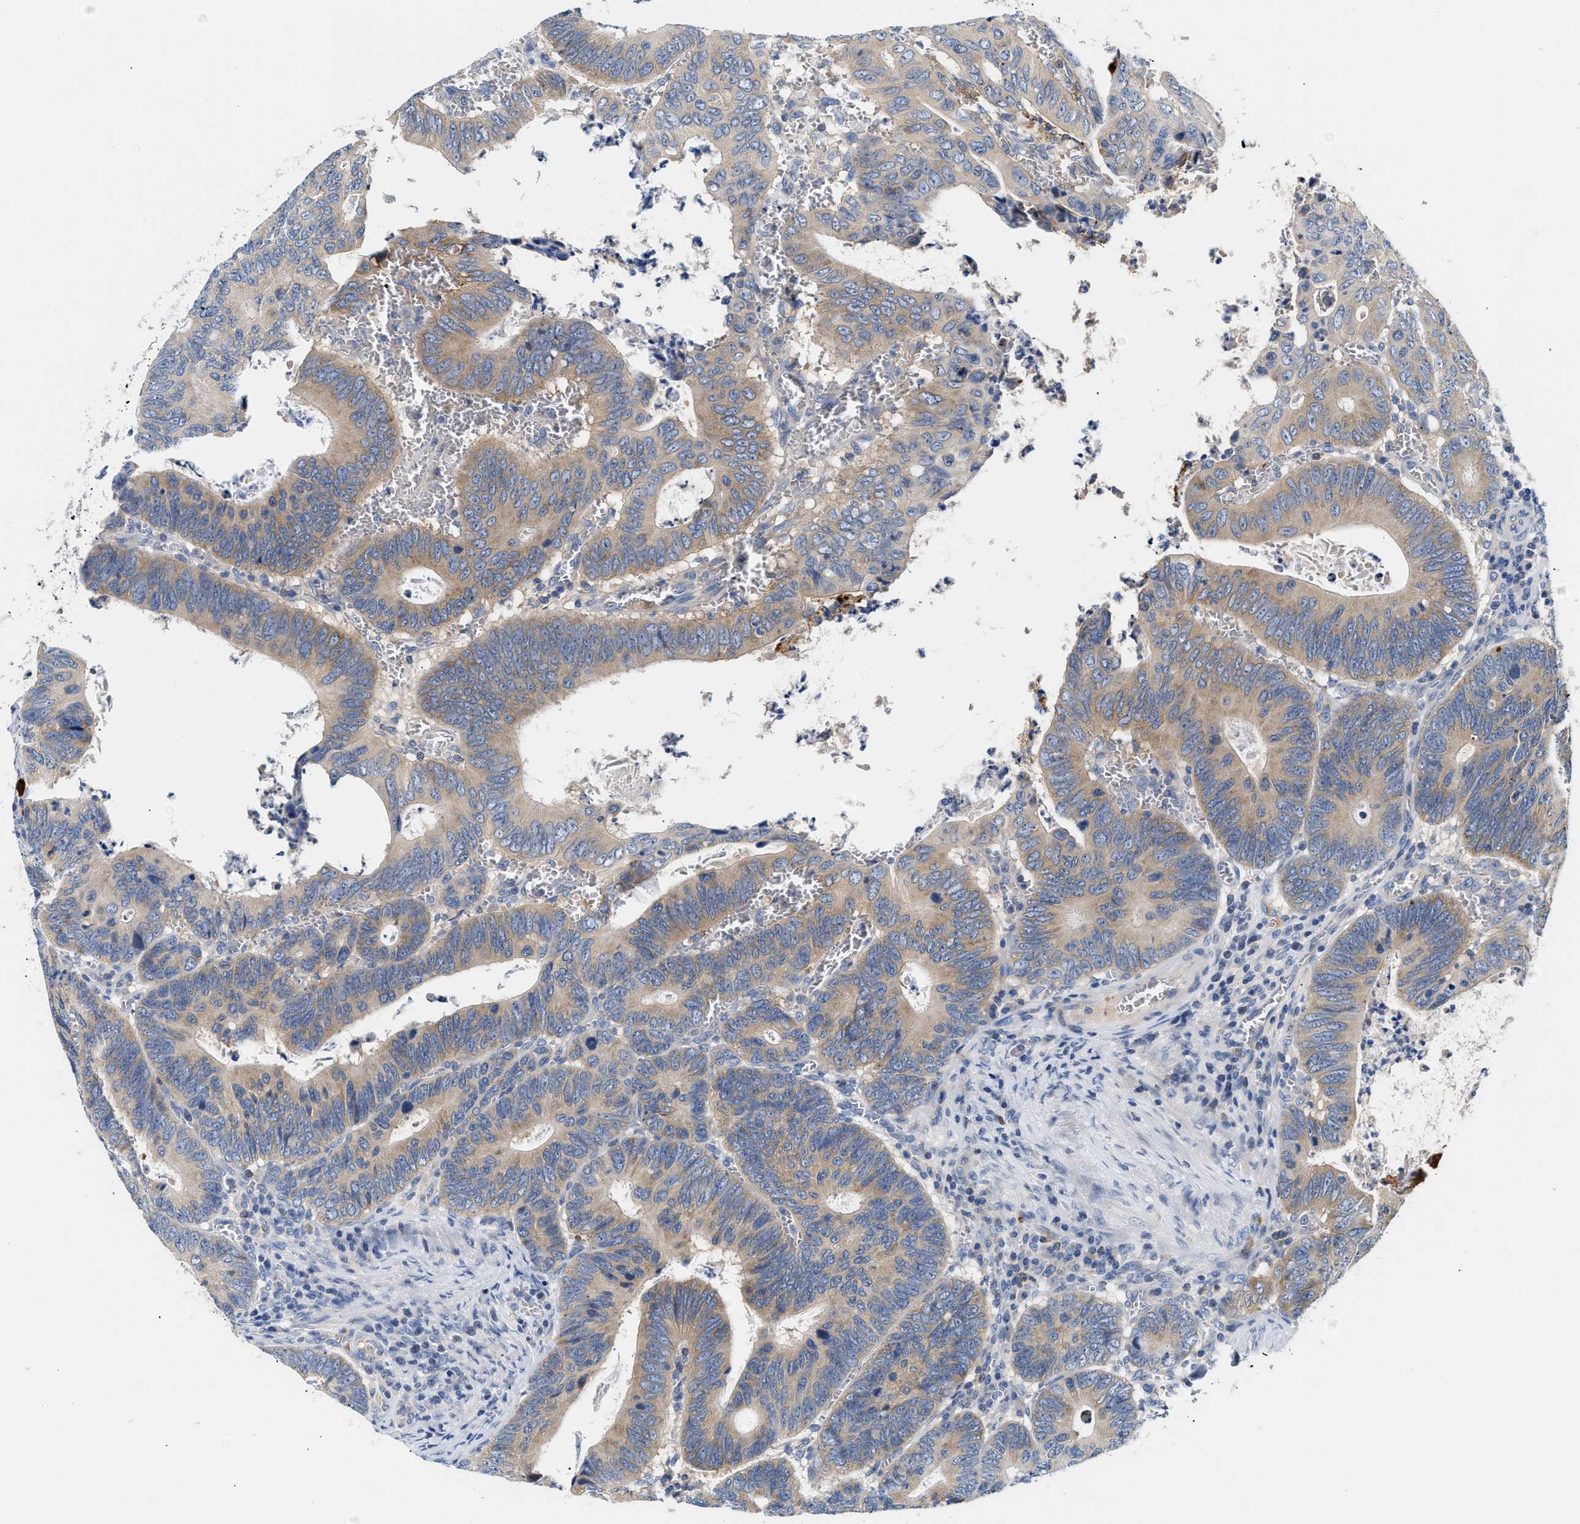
{"staining": {"intensity": "weak", "quantity": ">75%", "location": "cytoplasmic/membranous"}, "tissue": "colorectal cancer", "cell_type": "Tumor cells", "image_type": "cancer", "snomed": [{"axis": "morphology", "description": "Inflammation, NOS"}, {"axis": "morphology", "description": "Adenocarcinoma, NOS"}, {"axis": "topography", "description": "Colon"}], "caption": "High-magnification brightfield microscopy of colorectal cancer (adenocarcinoma) stained with DAB (3,3'-diaminobenzidine) (brown) and counterstained with hematoxylin (blue). tumor cells exhibit weak cytoplasmic/membranous expression is seen in approximately>75% of cells.", "gene": "TUT7", "patient": {"sex": "male", "age": 72}}